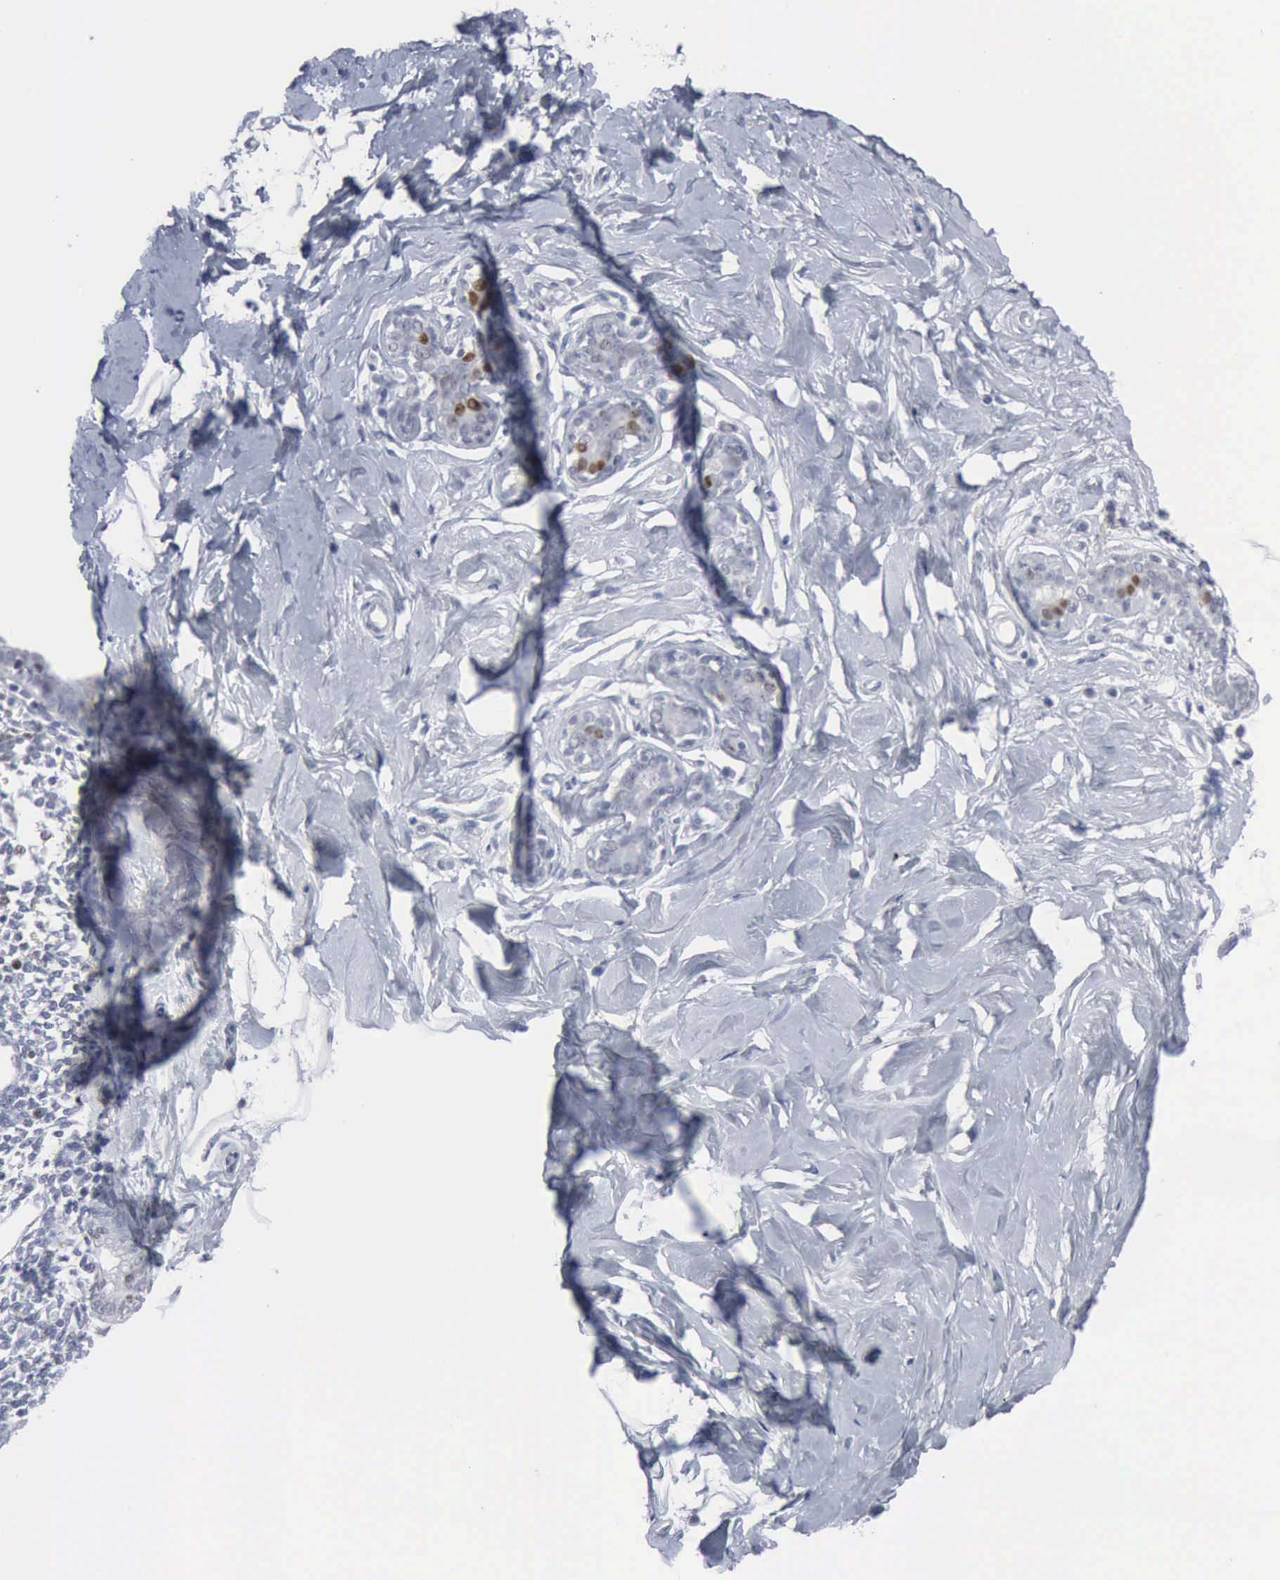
{"staining": {"intensity": "moderate", "quantity": "<25%", "location": "nuclear"}, "tissue": "breast", "cell_type": "Glandular cells", "image_type": "normal", "snomed": [{"axis": "morphology", "description": "Normal tissue, NOS"}, {"axis": "topography", "description": "Breast"}], "caption": "DAB immunohistochemical staining of normal human breast displays moderate nuclear protein positivity in about <25% of glandular cells. (IHC, brightfield microscopy, high magnification).", "gene": "MCM5", "patient": {"sex": "female", "age": 23}}